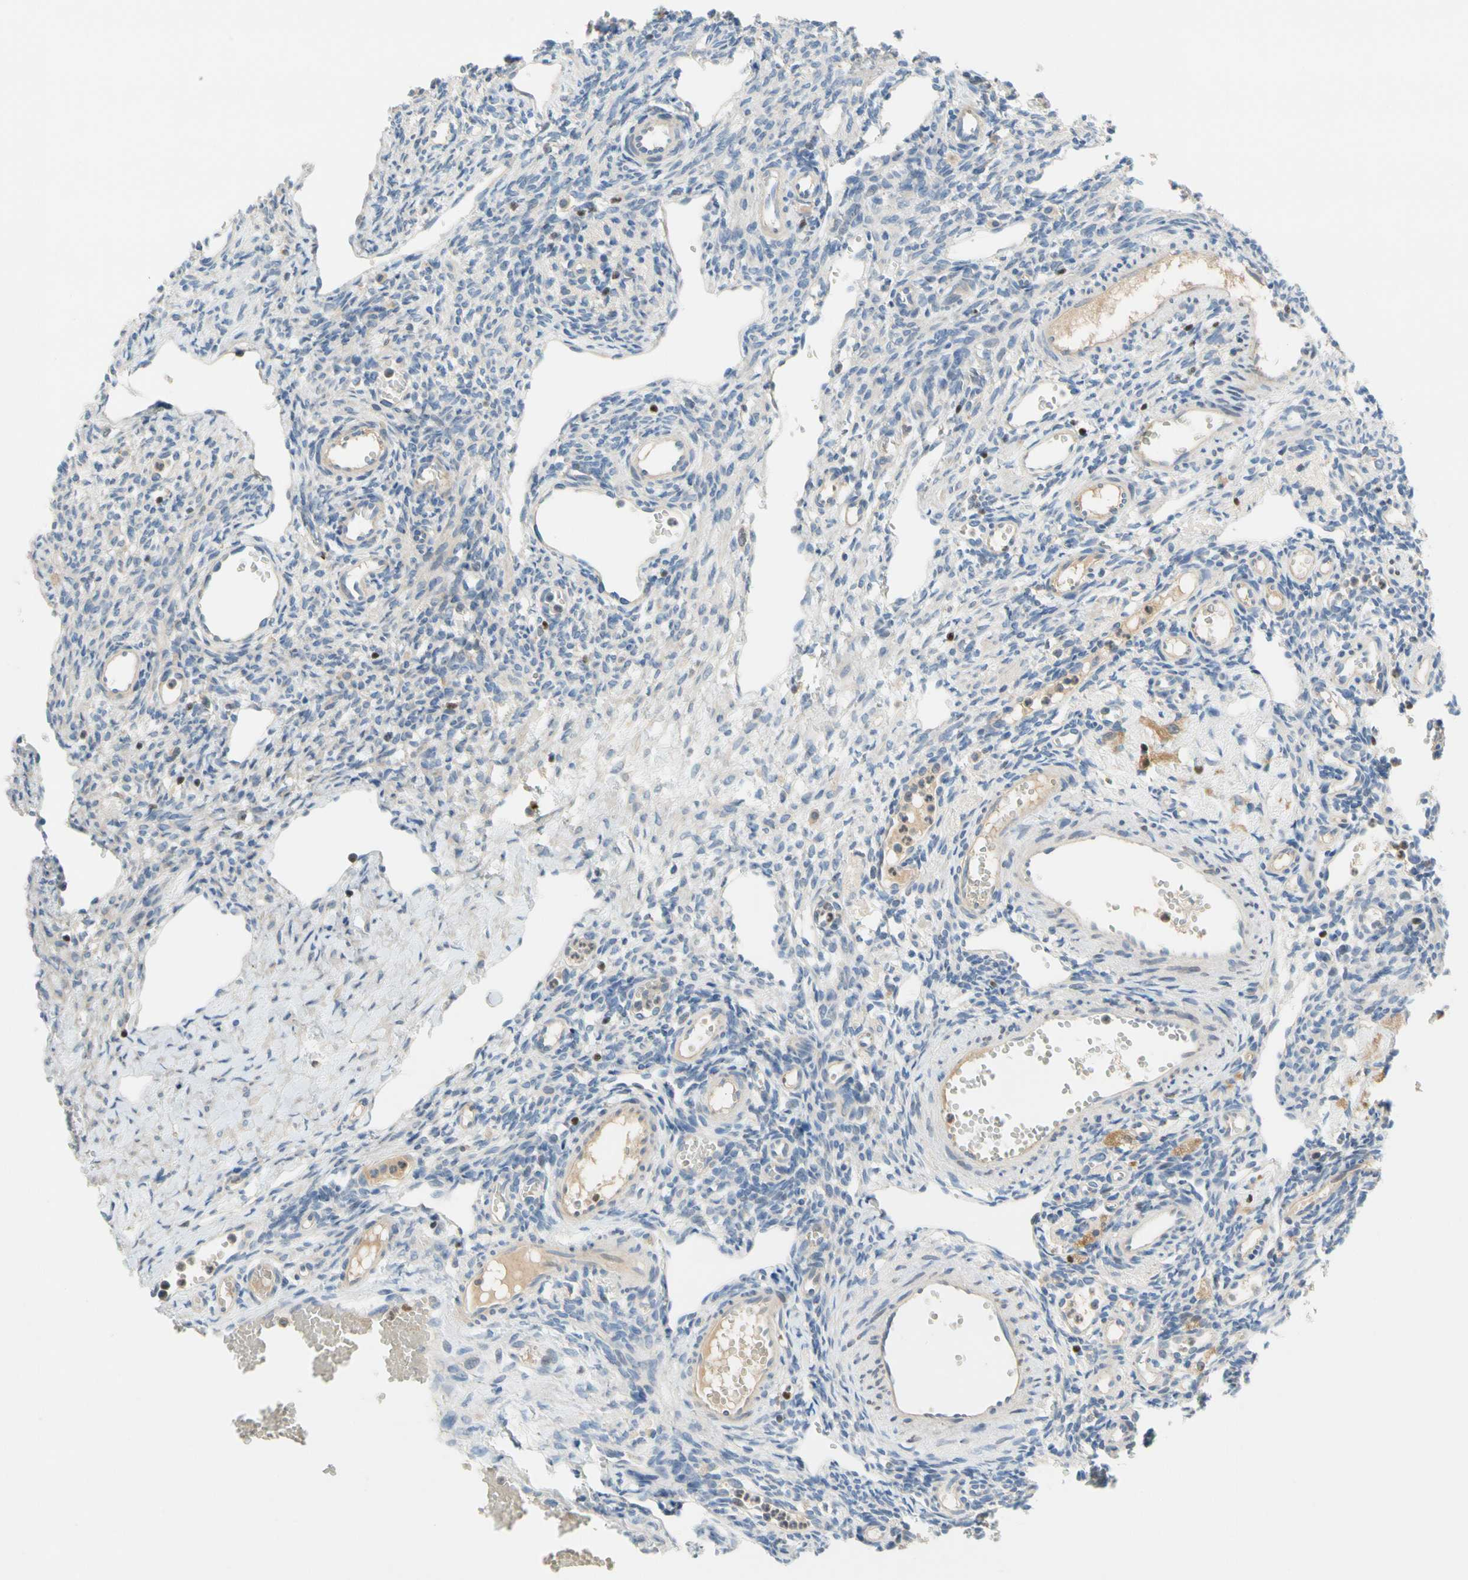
{"staining": {"intensity": "negative", "quantity": "none", "location": "none"}, "tissue": "ovary", "cell_type": "Ovarian stroma cells", "image_type": "normal", "snomed": [{"axis": "morphology", "description": "Normal tissue, NOS"}, {"axis": "topography", "description": "Ovary"}], "caption": "Human ovary stained for a protein using IHC shows no staining in ovarian stroma cells.", "gene": "SP140", "patient": {"sex": "female", "age": 33}}